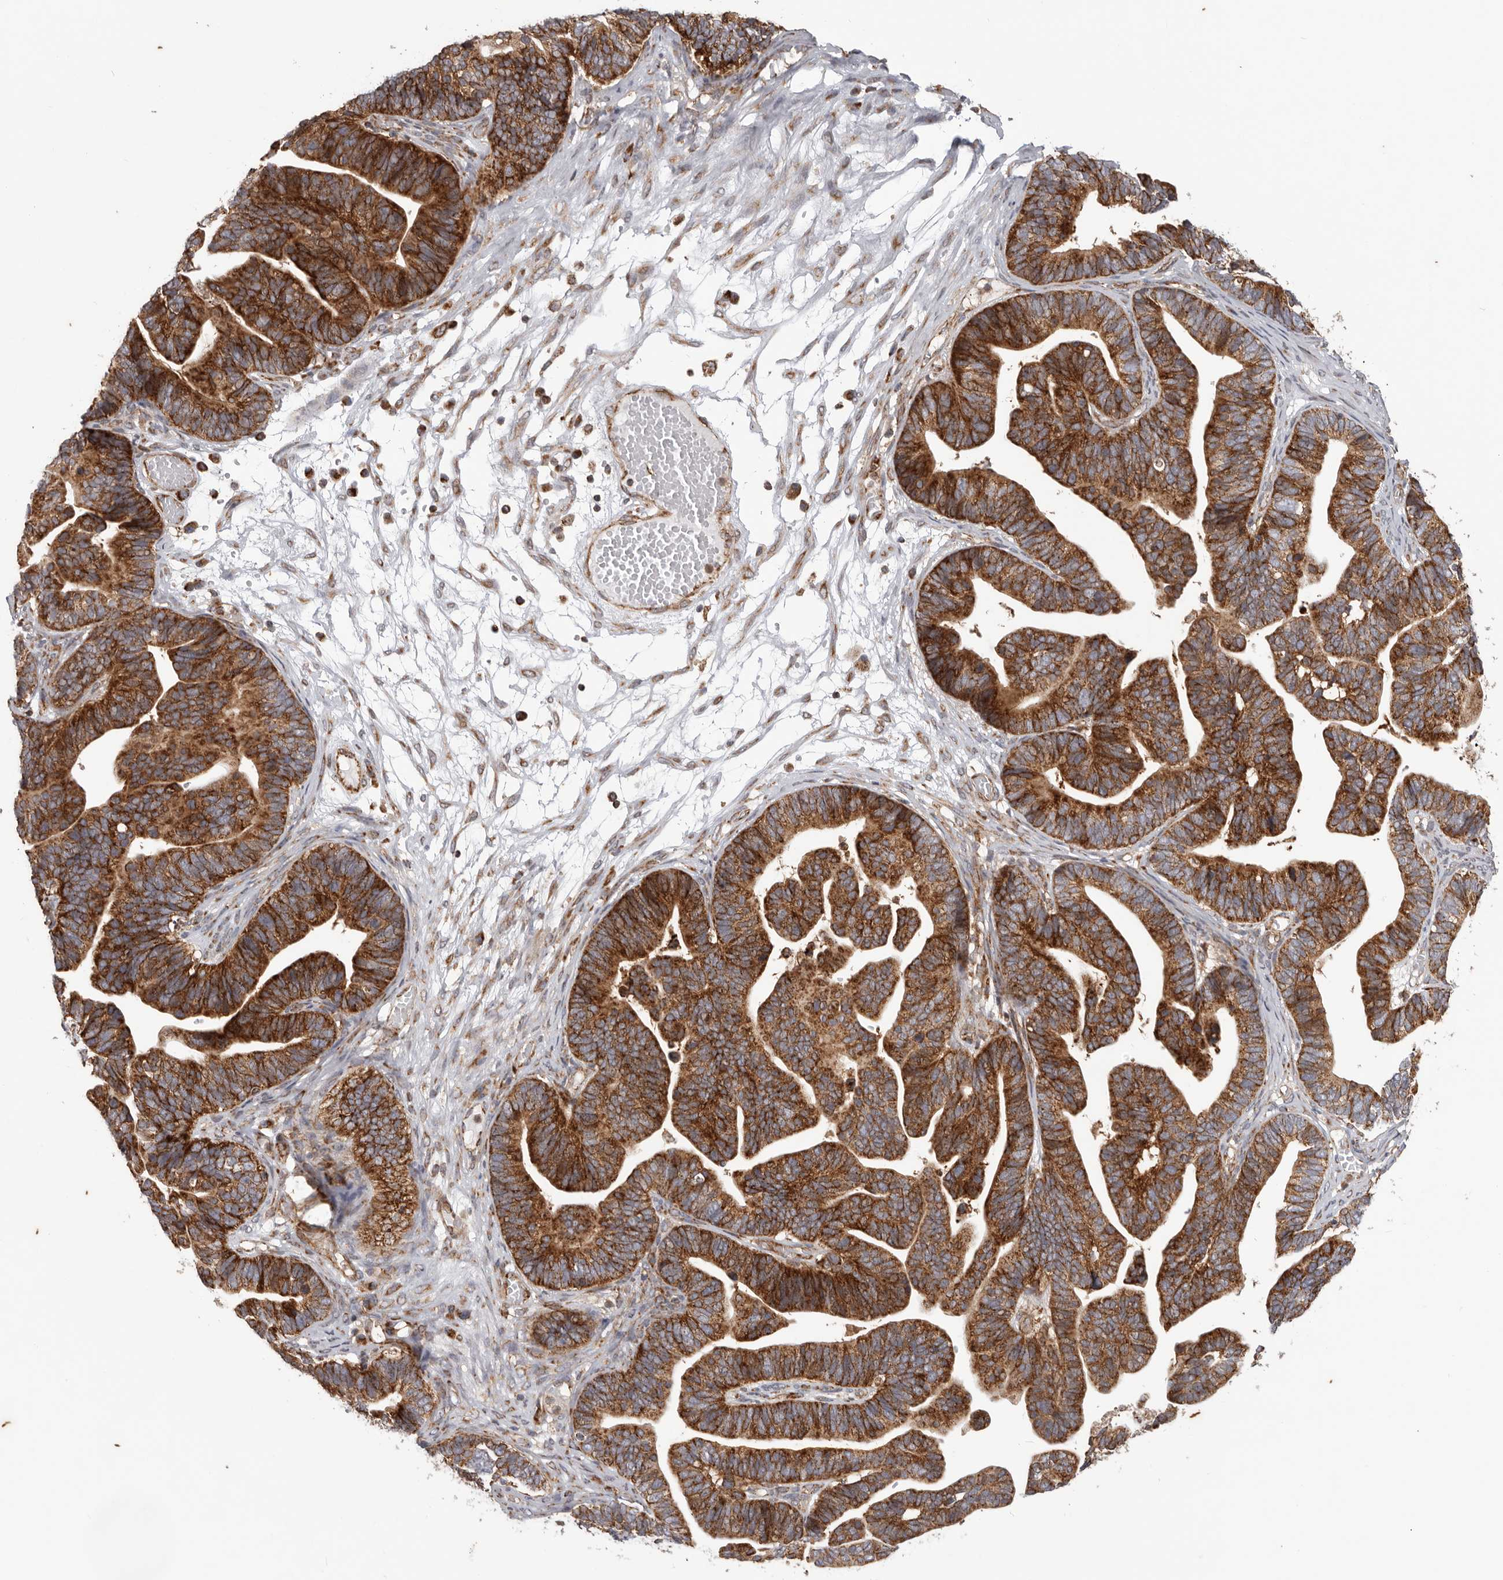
{"staining": {"intensity": "strong", "quantity": ">75%", "location": "cytoplasmic/membranous"}, "tissue": "ovarian cancer", "cell_type": "Tumor cells", "image_type": "cancer", "snomed": [{"axis": "morphology", "description": "Cystadenocarcinoma, serous, NOS"}, {"axis": "topography", "description": "Ovary"}], "caption": "Strong cytoplasmic/membranous staining is appreciated in approximately >75% of tumor cells in ovarian serous cystadenocarcinoma. The staining was performed using DAB to visualize the protein expression in brown, while the nuclei were stained in blue with hematoxylin (Magnification: 20x).", "gene": "MRPS10", "patient": {"sex": "female", "age": 56}}